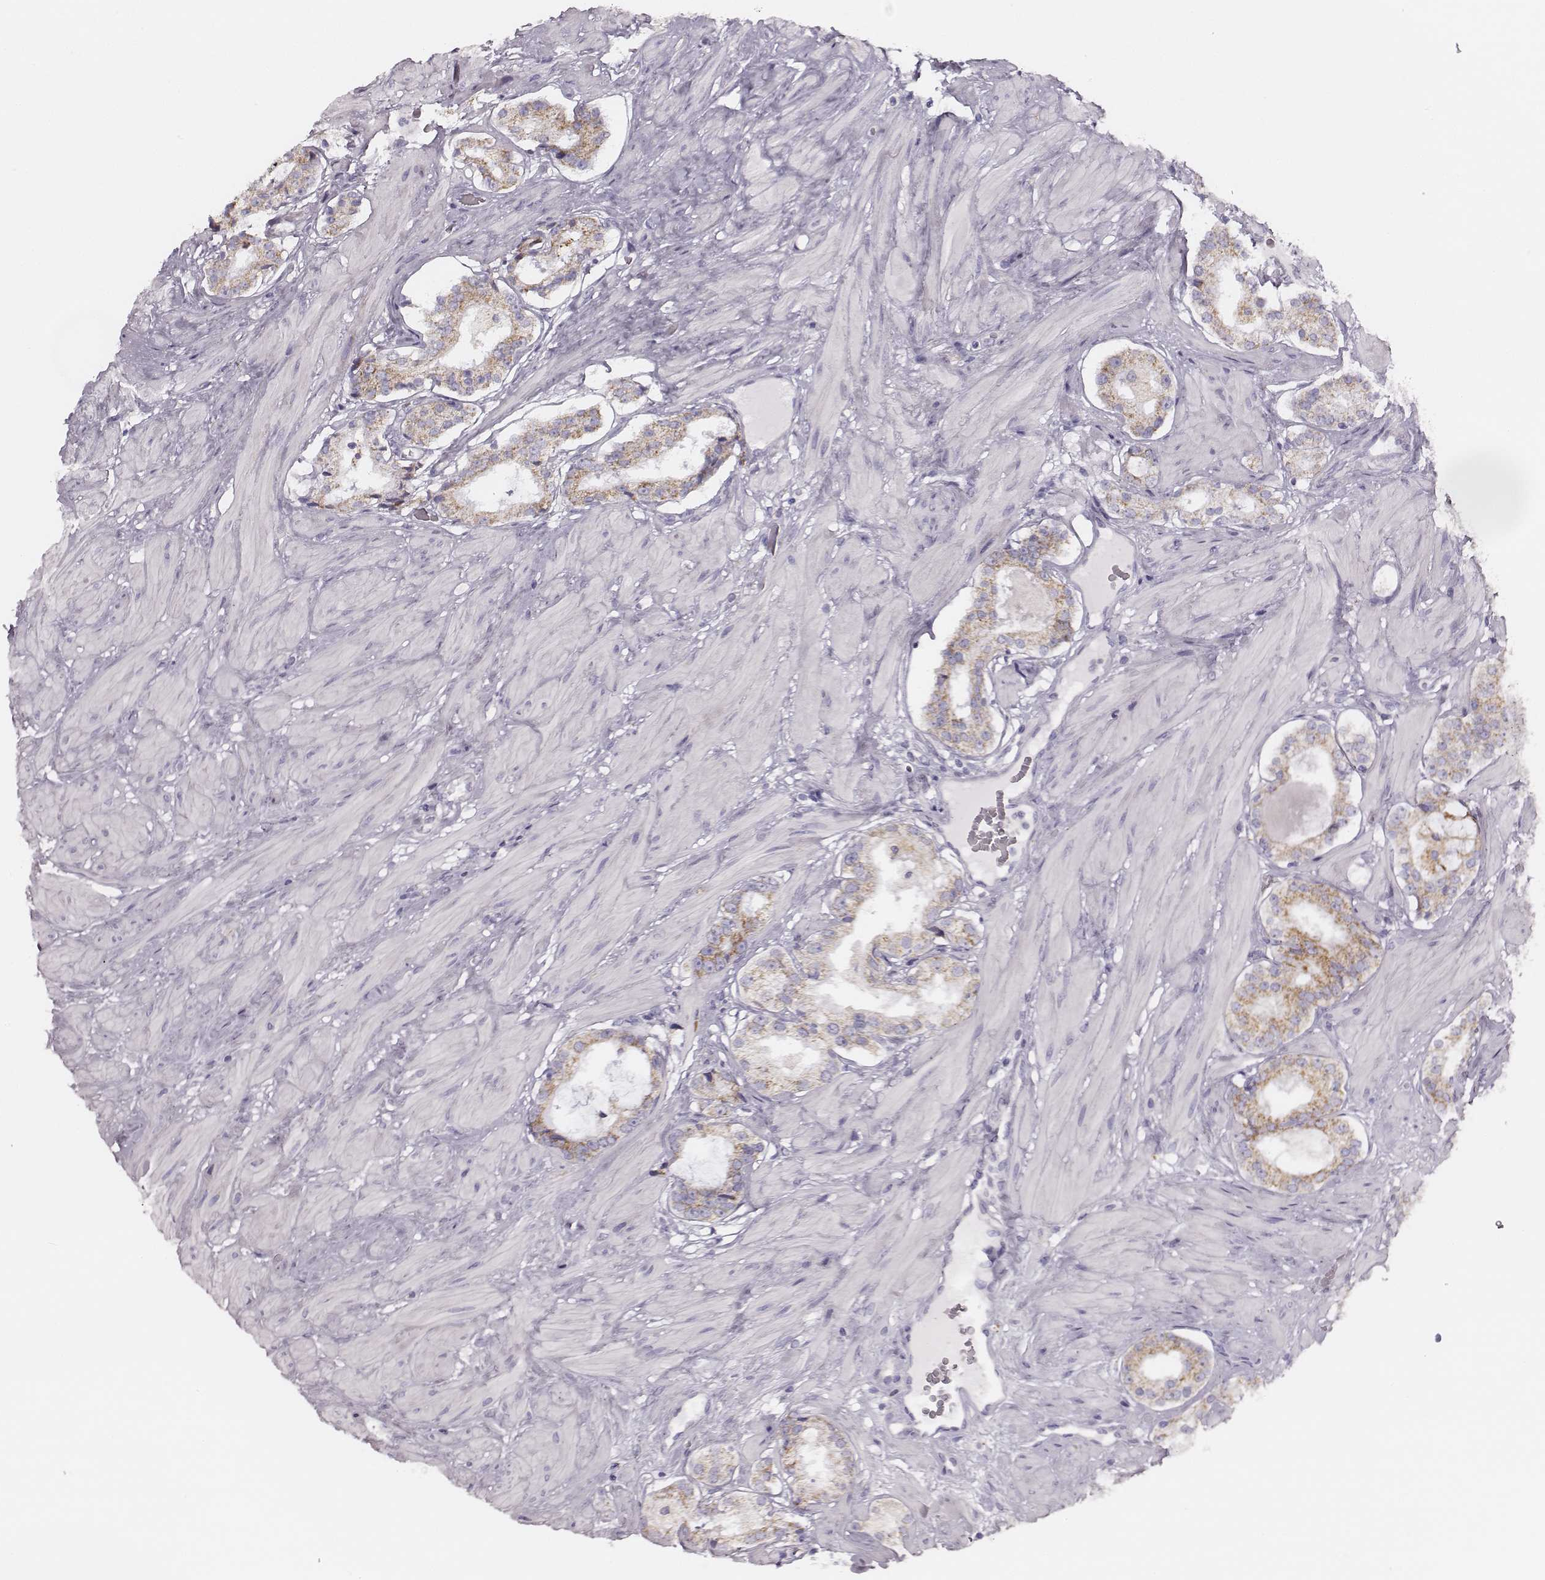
{"staining": {"intensity": "weak", "quantity": "25%-75%", "location": "cytoplasmic/membranous"}, "tissue": "prostate cancer", "cell_type": "Tumor cells", "image_type": "cancer", "snomed": [{"axis": "morphology", "description": "Adenocarcinoma, Low grade"}, {"axis": "topography", "description": "Prostate"}], "caption": "Immunohistochemical staining of prostate adenocarcinoma (low-grade) demonstrates weak cytoplasmic/membranous protein staining in about 25%-75% of tumor cells. (DAB (3,3'-diaminobenzidine) IHC with brightfield microscopy, high magnification).", "gene": "UBL4B", "patient": {"sex": "male", "age": 60}}